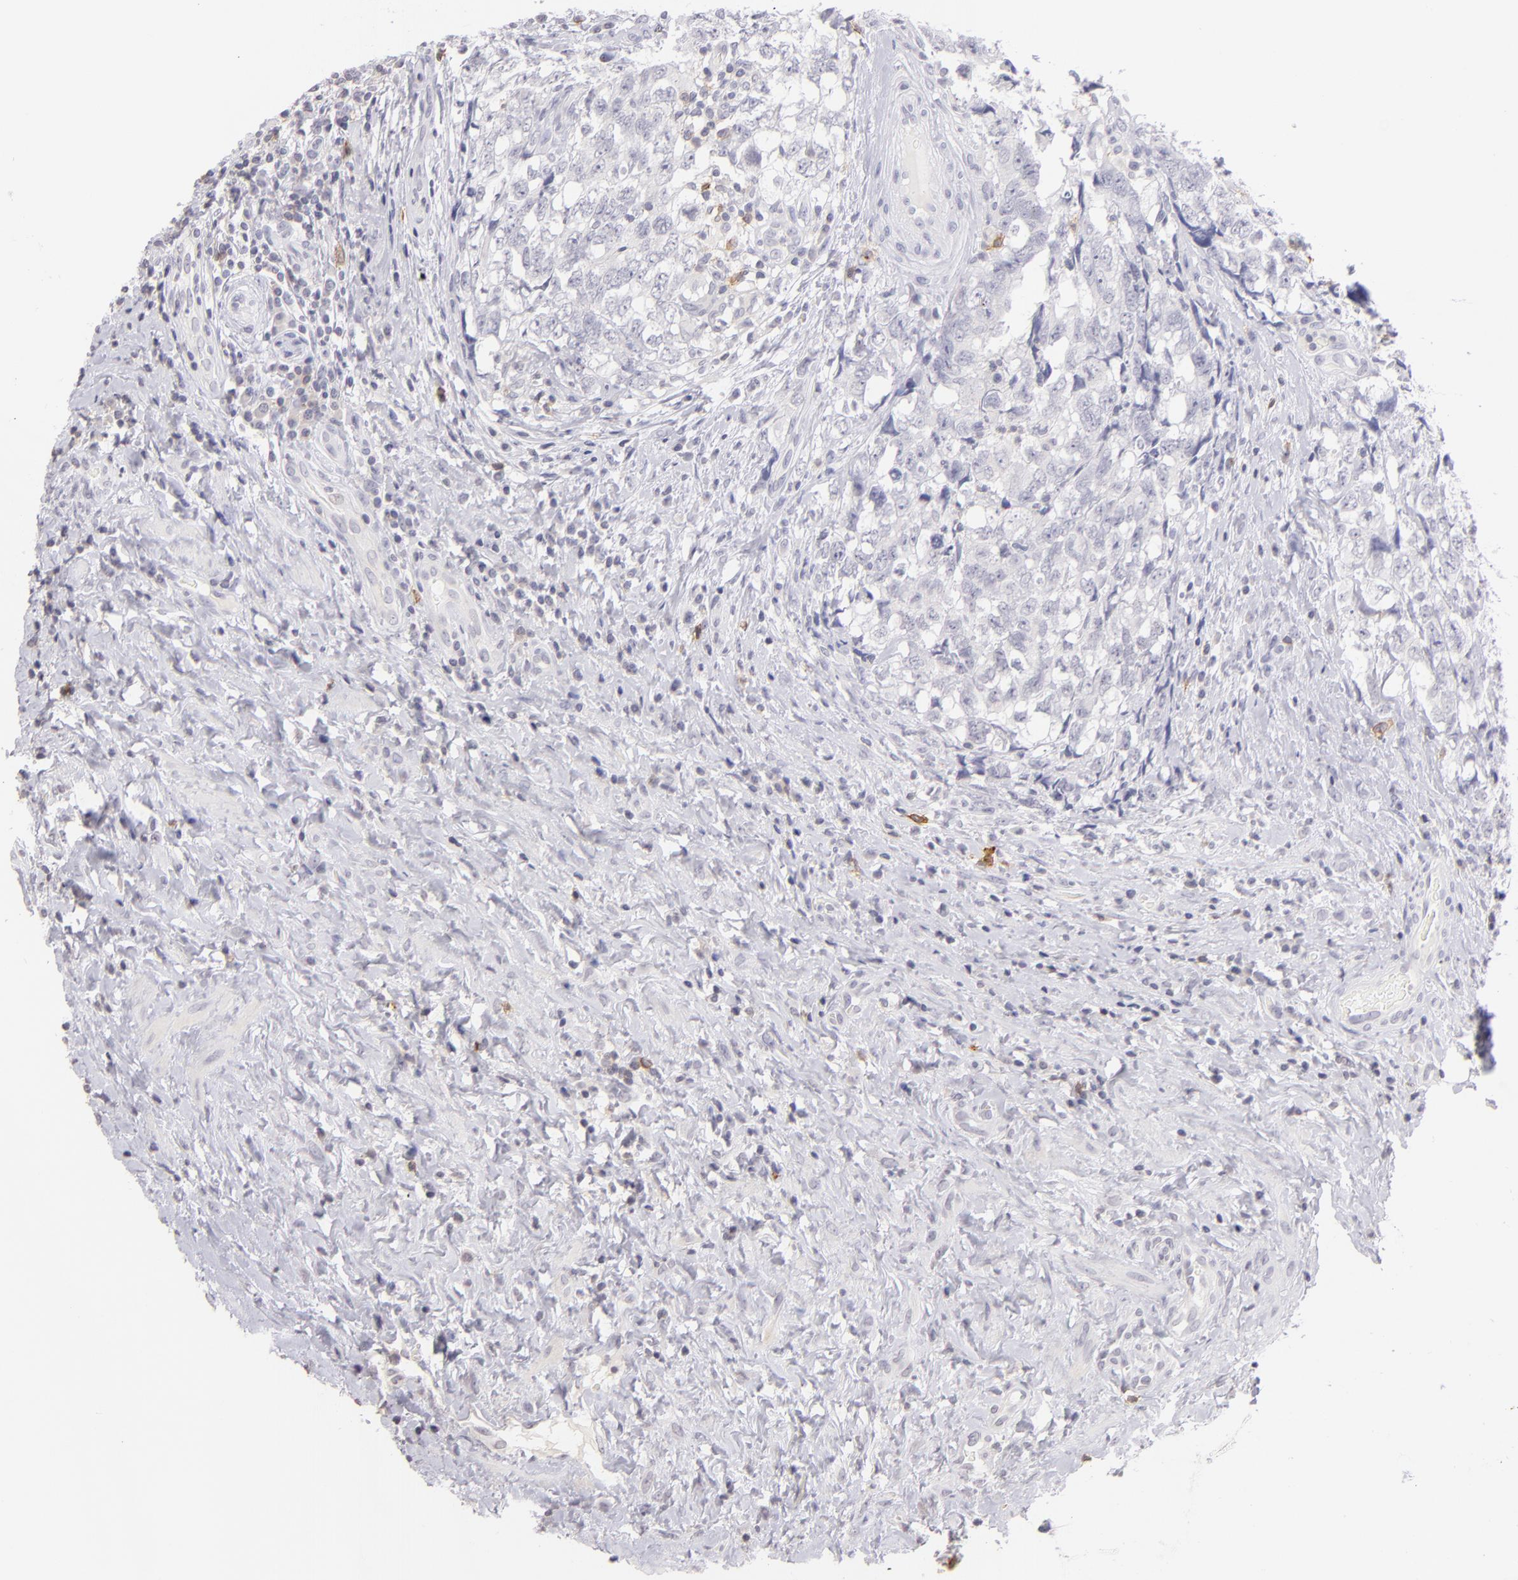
{"staining": {"intensity": "negative", "quantity": "none", "location": "none"}, "tissue": "testis cancer", "cell_type": "Tumor cells", "image_type": "cancer", "snomed": [{"axis": "morphology", "description": "Carcinoma, Embryonal, NOS"}, {"axis": "topography", "description": "Testis"}], "caption": "A micrograph of testis embryonal carcinoma stained for a protein demonstrates no brown staining in tumor cells. Brightfield microscopy of immunohistochemistry (IHC) stained with DAB (brown) and hematoxylin (blue), captured at high magnification.", "gene": "IL2RA", "patient": {"sex": "male", "age": 31}}